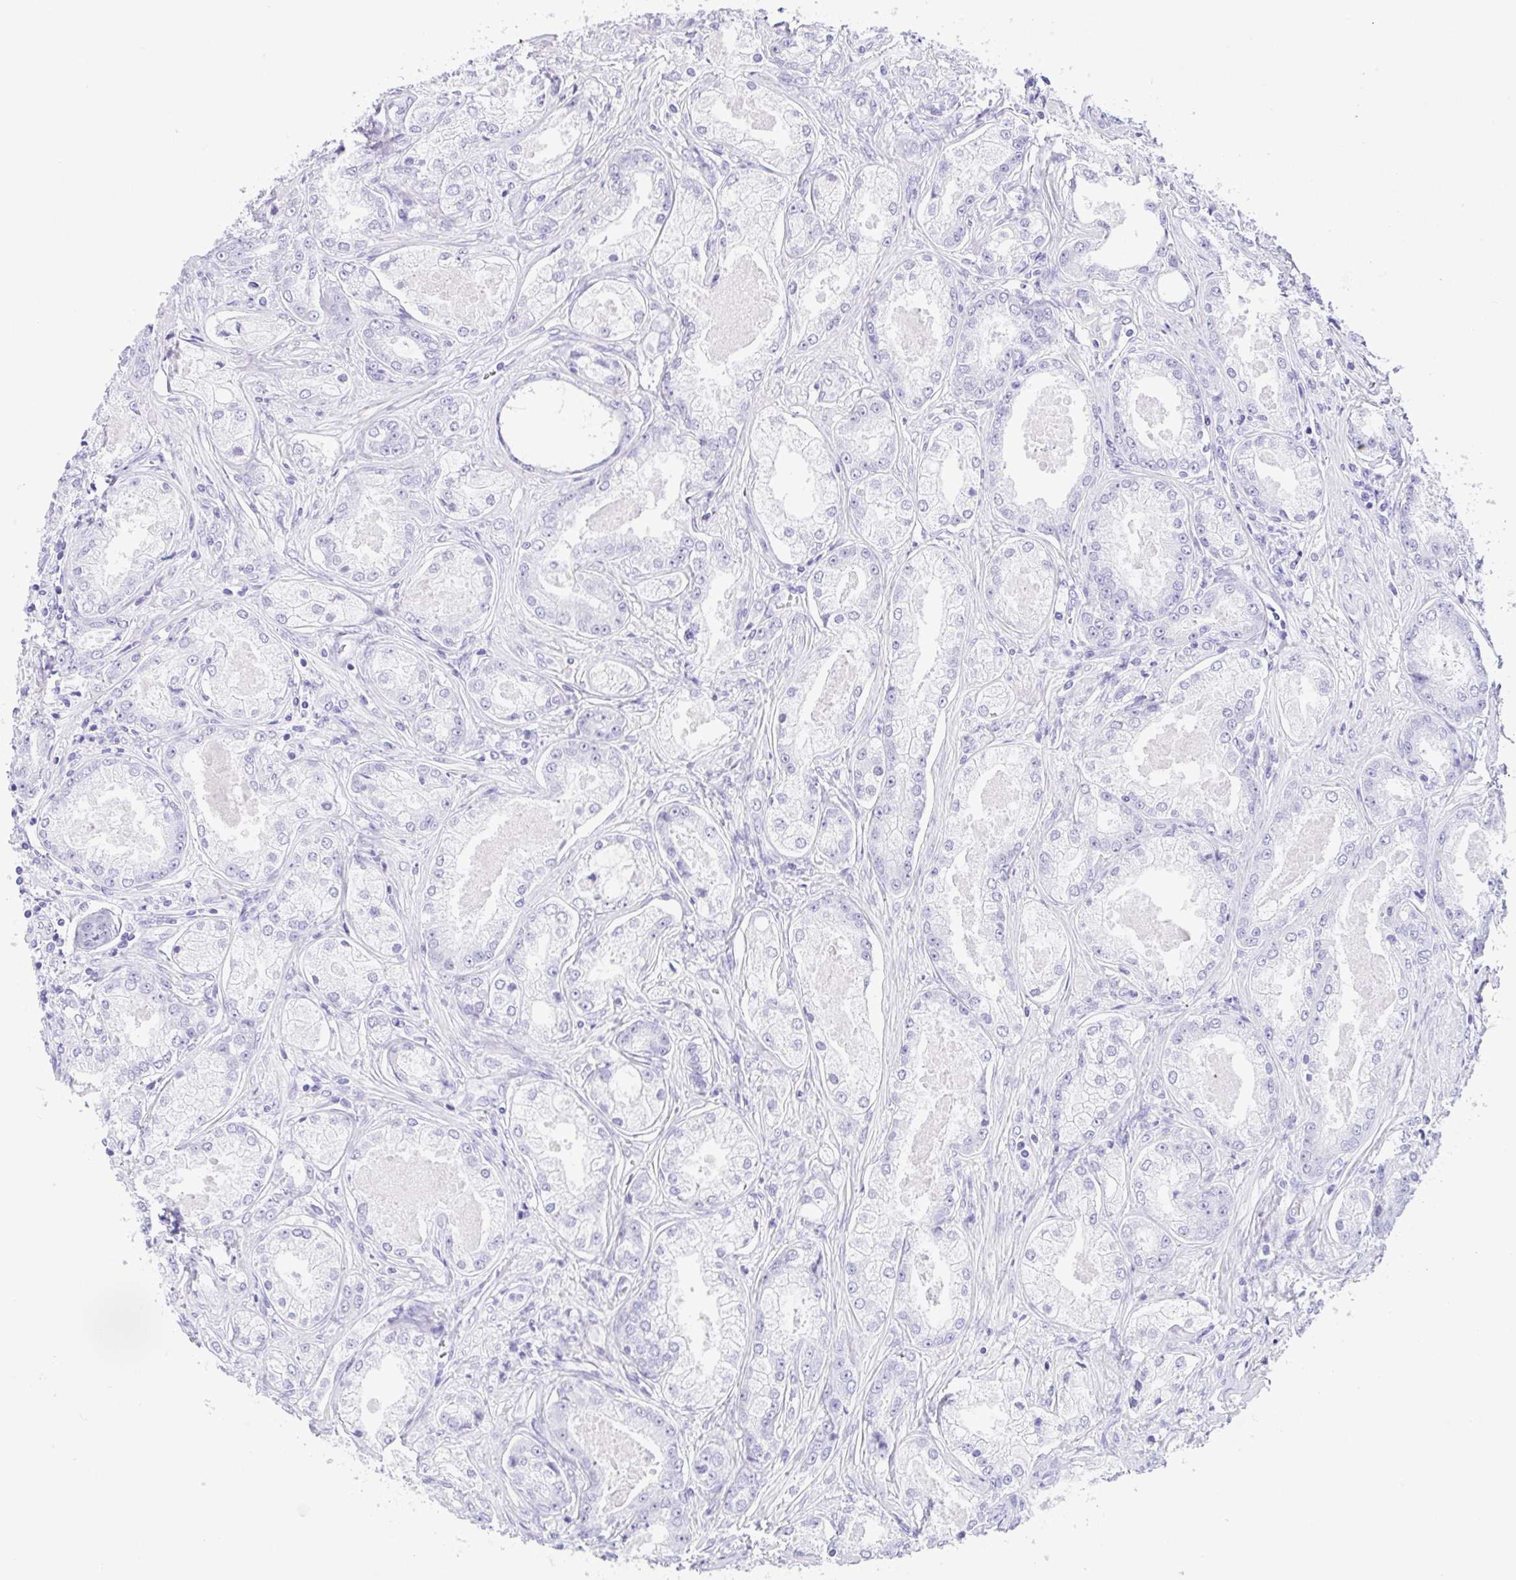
{"staining": {"intensity": "negative", "quantity": "none", "location": "none"}, "tissue": "prostate cancer", "cell_type": "Tumor cells", "image_type": "cancer", "snomed": [{"axis": "morphology", "description": "Adenocarcinoma, Low grade"}, {"axis": "topography", "description": "Prostate"}], "caption": "There is no significant staining in tumor cells of adenocarcinoma (low-grade) (prostate).", "gene": "CPA1", "patient": {"sex": "male", "age": 68}}